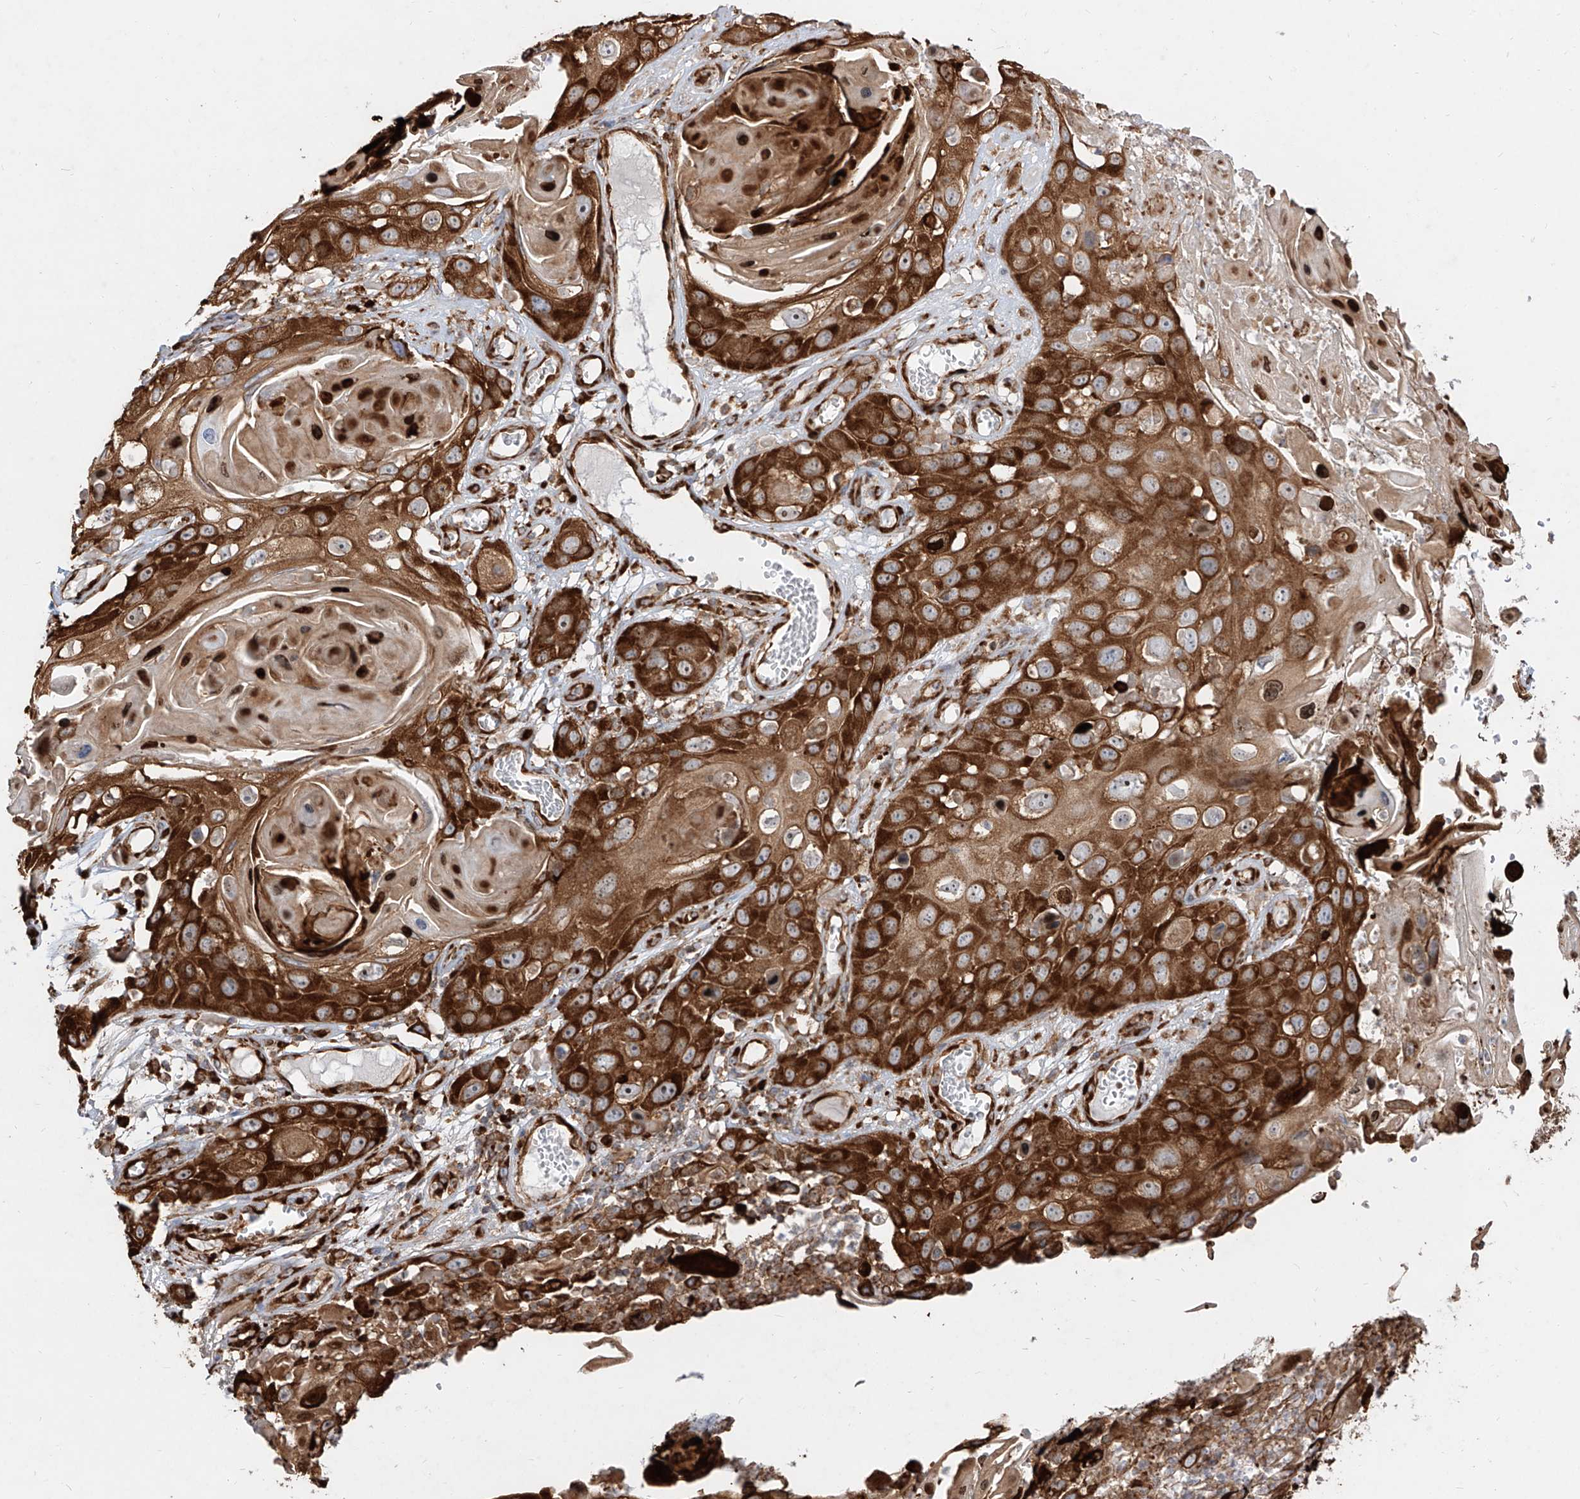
{"staining": {"intensity": "strong", "quantity": ">75%", "location": "cytoplasmic/membranous,nuclear"}, "tissue": "skin cancer", "cell_type": "Tumor cells", "image_type": "cancer", "snomed": [{"axis": "morphology", "description": "Squamous cell carcinoma, NOS"}, {"axis": "topography", "description": "Skin"}], "caption": "Immunohistochemical staining of human skin cancer (squamous cell carcinoma) reveals high levels of strong cytoplasmic/membranous and nuclear protein expression in approximately >75% of tumor cells. (DAB IHC, brown staining for protein, blue staining for nuclei).", "gene": "RPS25", "patient": {"sex": "male", "age": 55}}